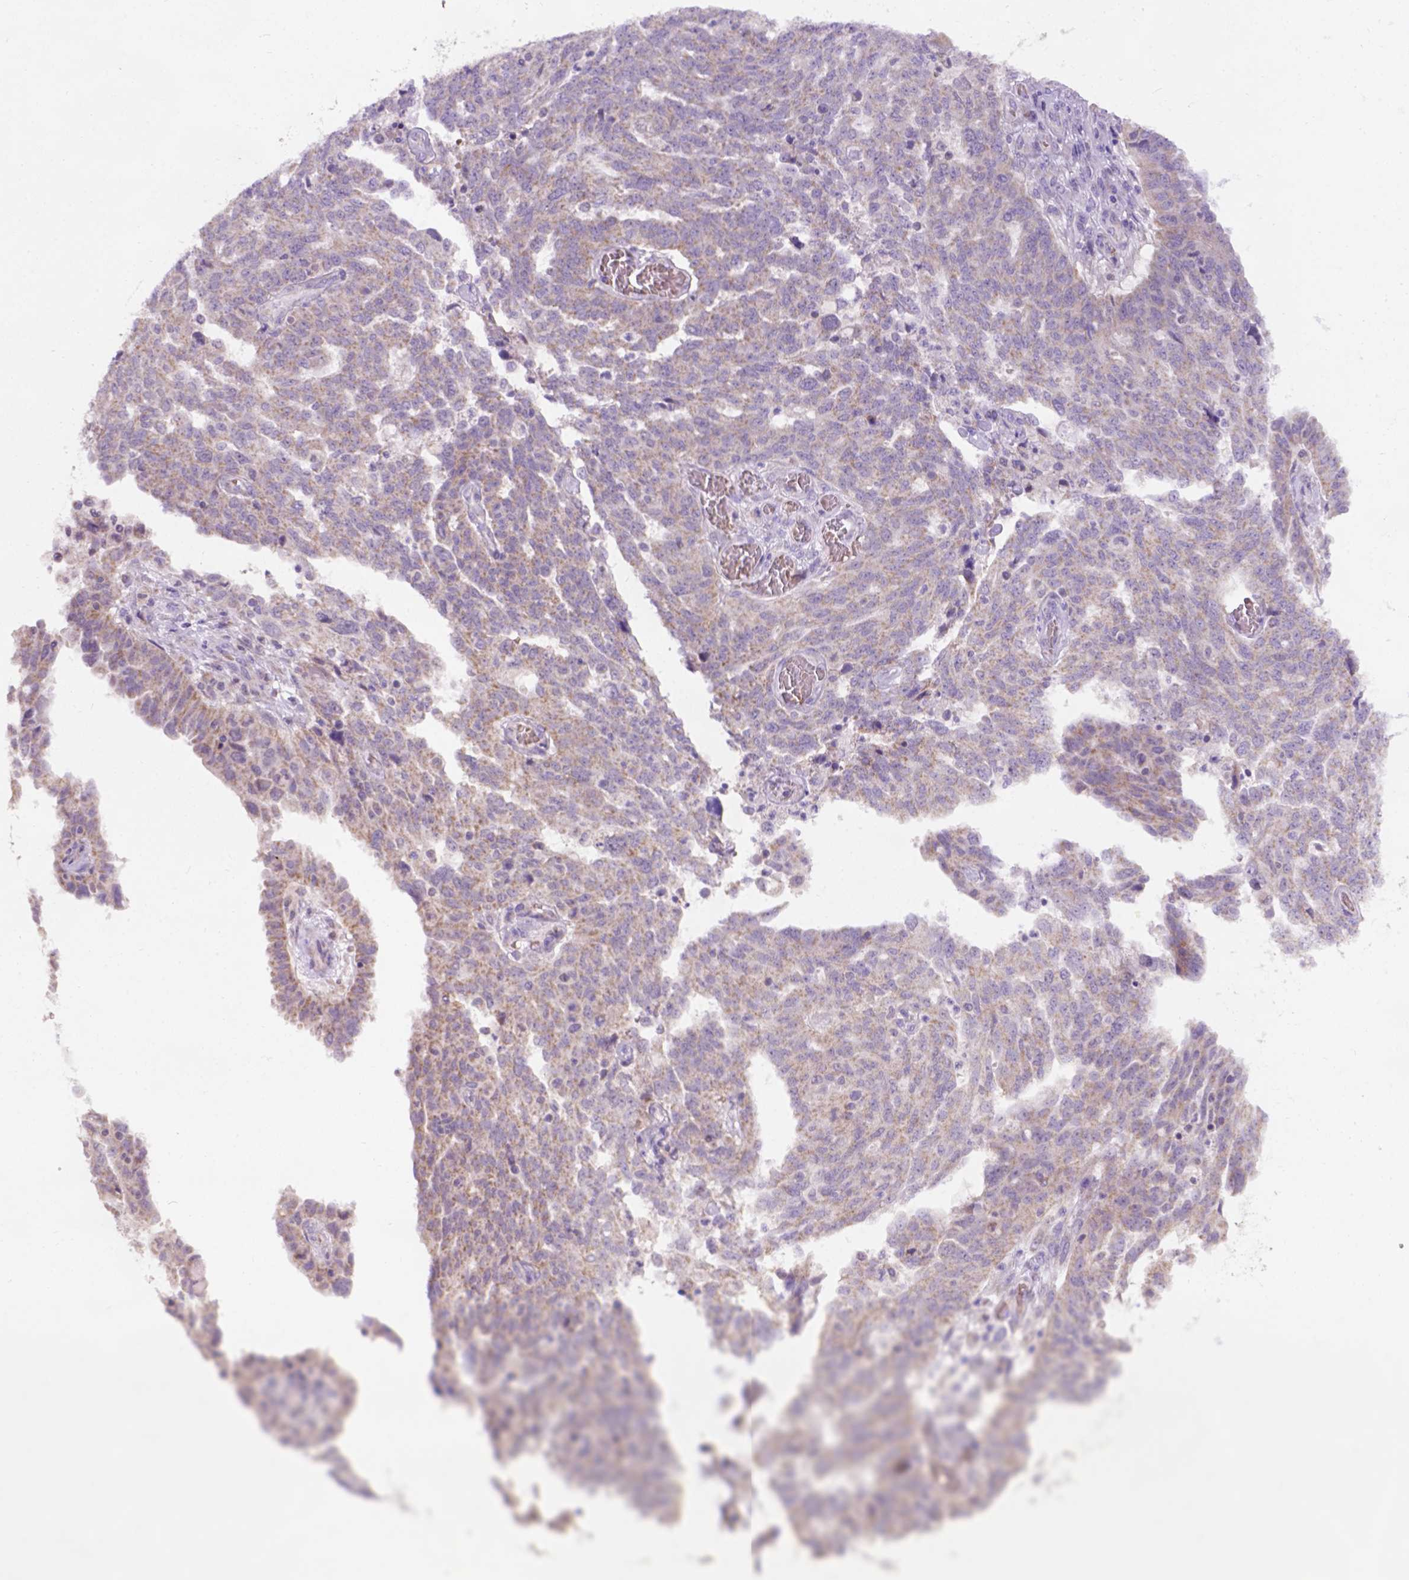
{"staining": {"intensity": "weak", "quantity": ">75%", "location": "cytoplasmic/membranous"}, "tissue": "ovarian cancer", "cell_type": "Tumor cells", "image_type": "cancer", "snomed": [{"axis": "morphology", "description": "Cystadenocarcinoma, serous, NOS"}, {"axis": "topography", "description": "Ovary"}], "caption": "The histopathology image exhibits a brown stain indicating the presence of a protein in the cytoplasmic/membranous of tumor cells in serous cystadenocarcinoma (ovarian). (brown staining indicates protein expression, while blue staining denotes nuclei).", "gene": "L2HGDH", "patient": {"sex": "female", "age": 67}}